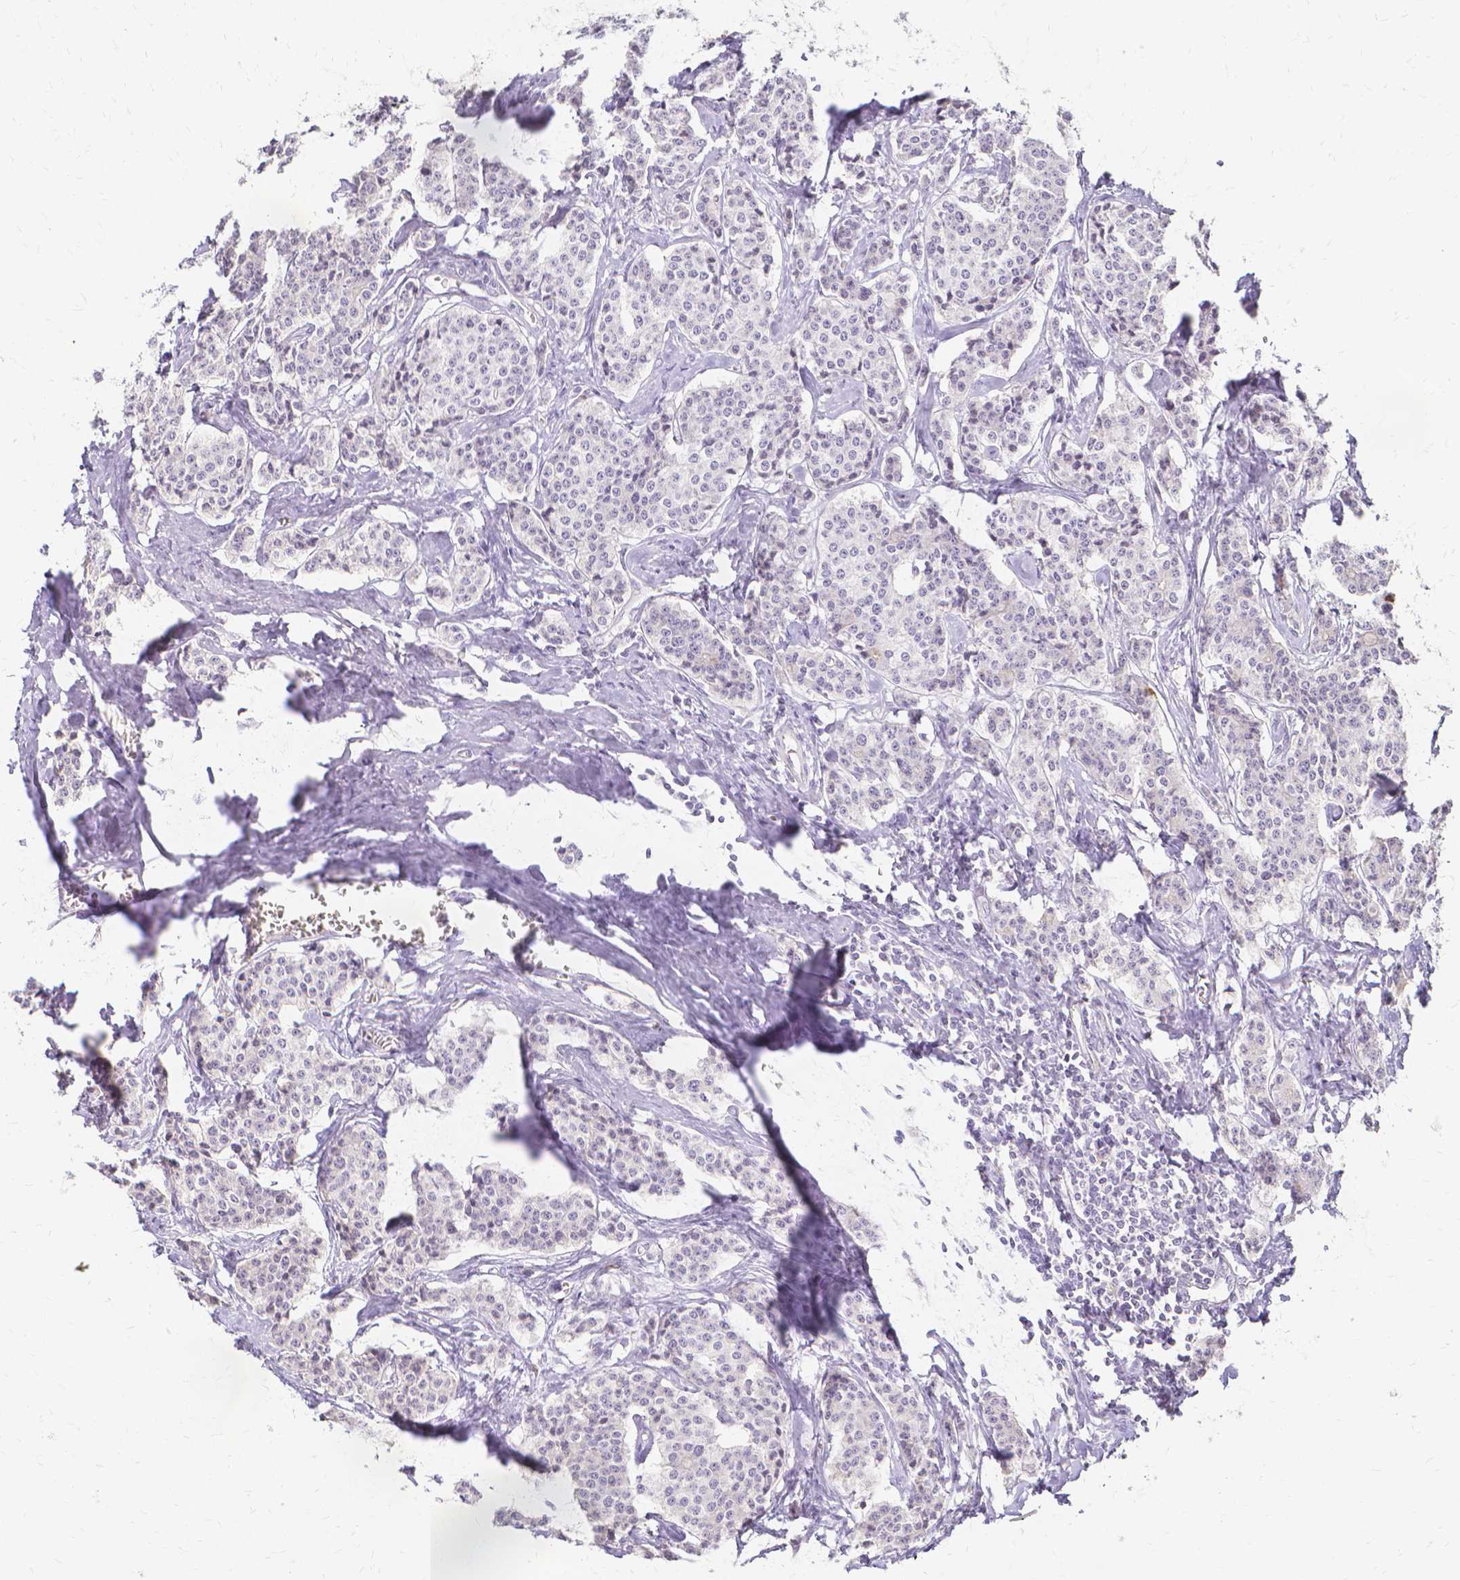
{"staining": {"intensity": "negative", "quantity": "none", "location": "none"}, "tissue": "carcinoid", "cell_type": "Tumor cells", "image_type": "cancer", "snomed": [{"axis": "morphology", "description": "Carcinoid, malignant, NOS"}, {"axis": "topography", "description": "Small intestine"}], "caption": "Immunohistochemical staining of carcinoid reveals no significant staining in tumor cells. (Brightfield microscopy of DAB IHC at high magnification).", "gene": "CCNB1", "patient": {"sex": "female", "age": 64}}